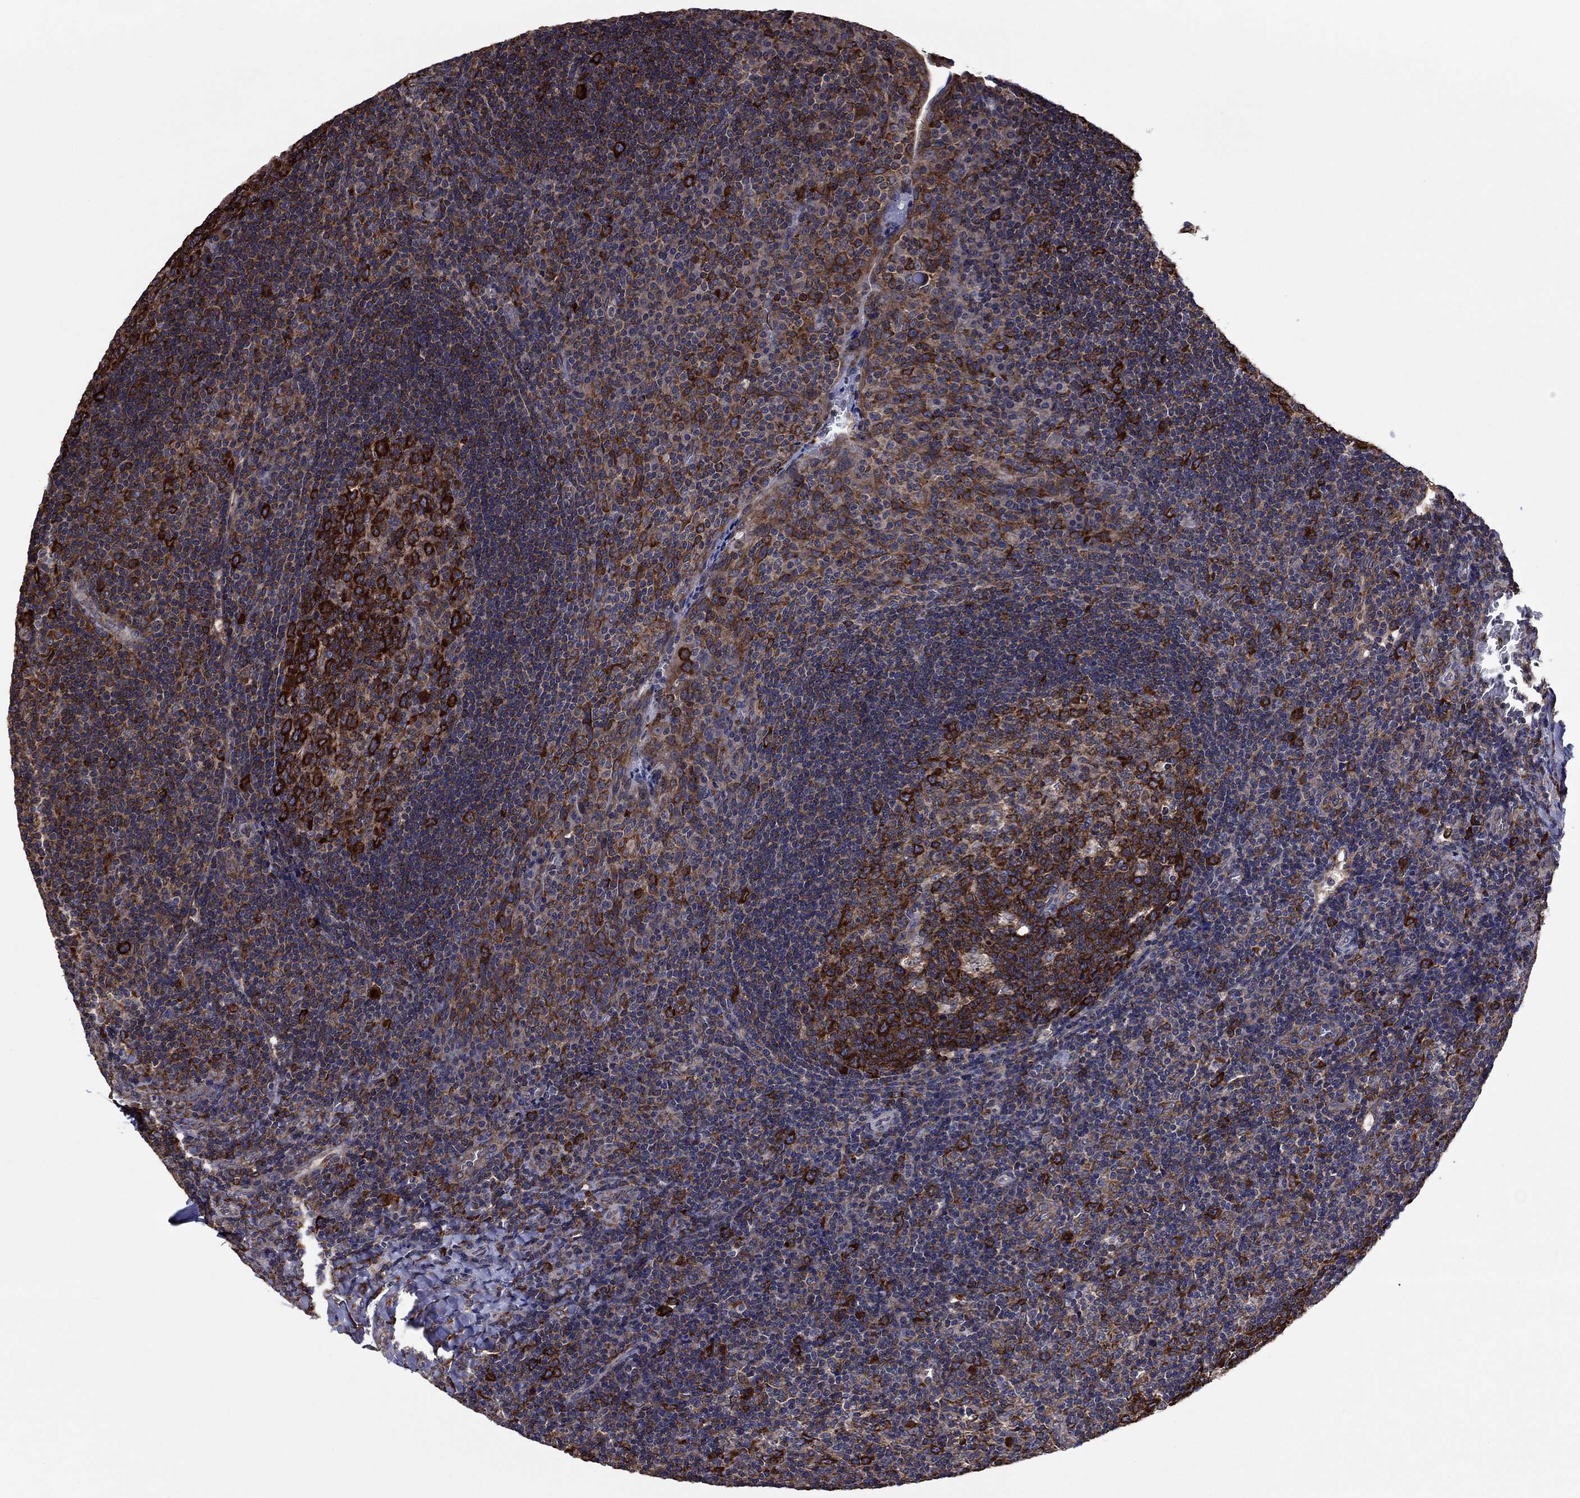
{"staining": {"intensity": "strong", "quantity": ">75%", "location": "cytoplasmic/membranous"}, "tissue": "tonsil", "cell_type": "Germinal center cells", "image_type": "normal", "snomed": [{"axis": "morphology", "description": "Normal tissue, NOS"}, {"axis": "topography", "description": "Tonsil"}], "caption": "Tonsil stained with DAB (3,3'-diaminobenzidine) IHC displays high levels of strong cytoplasmic/membranous expression in approximately >75% of germinal center cells.", "gene": "YBX1", "patient": {"sex": "male", "age": 17}}